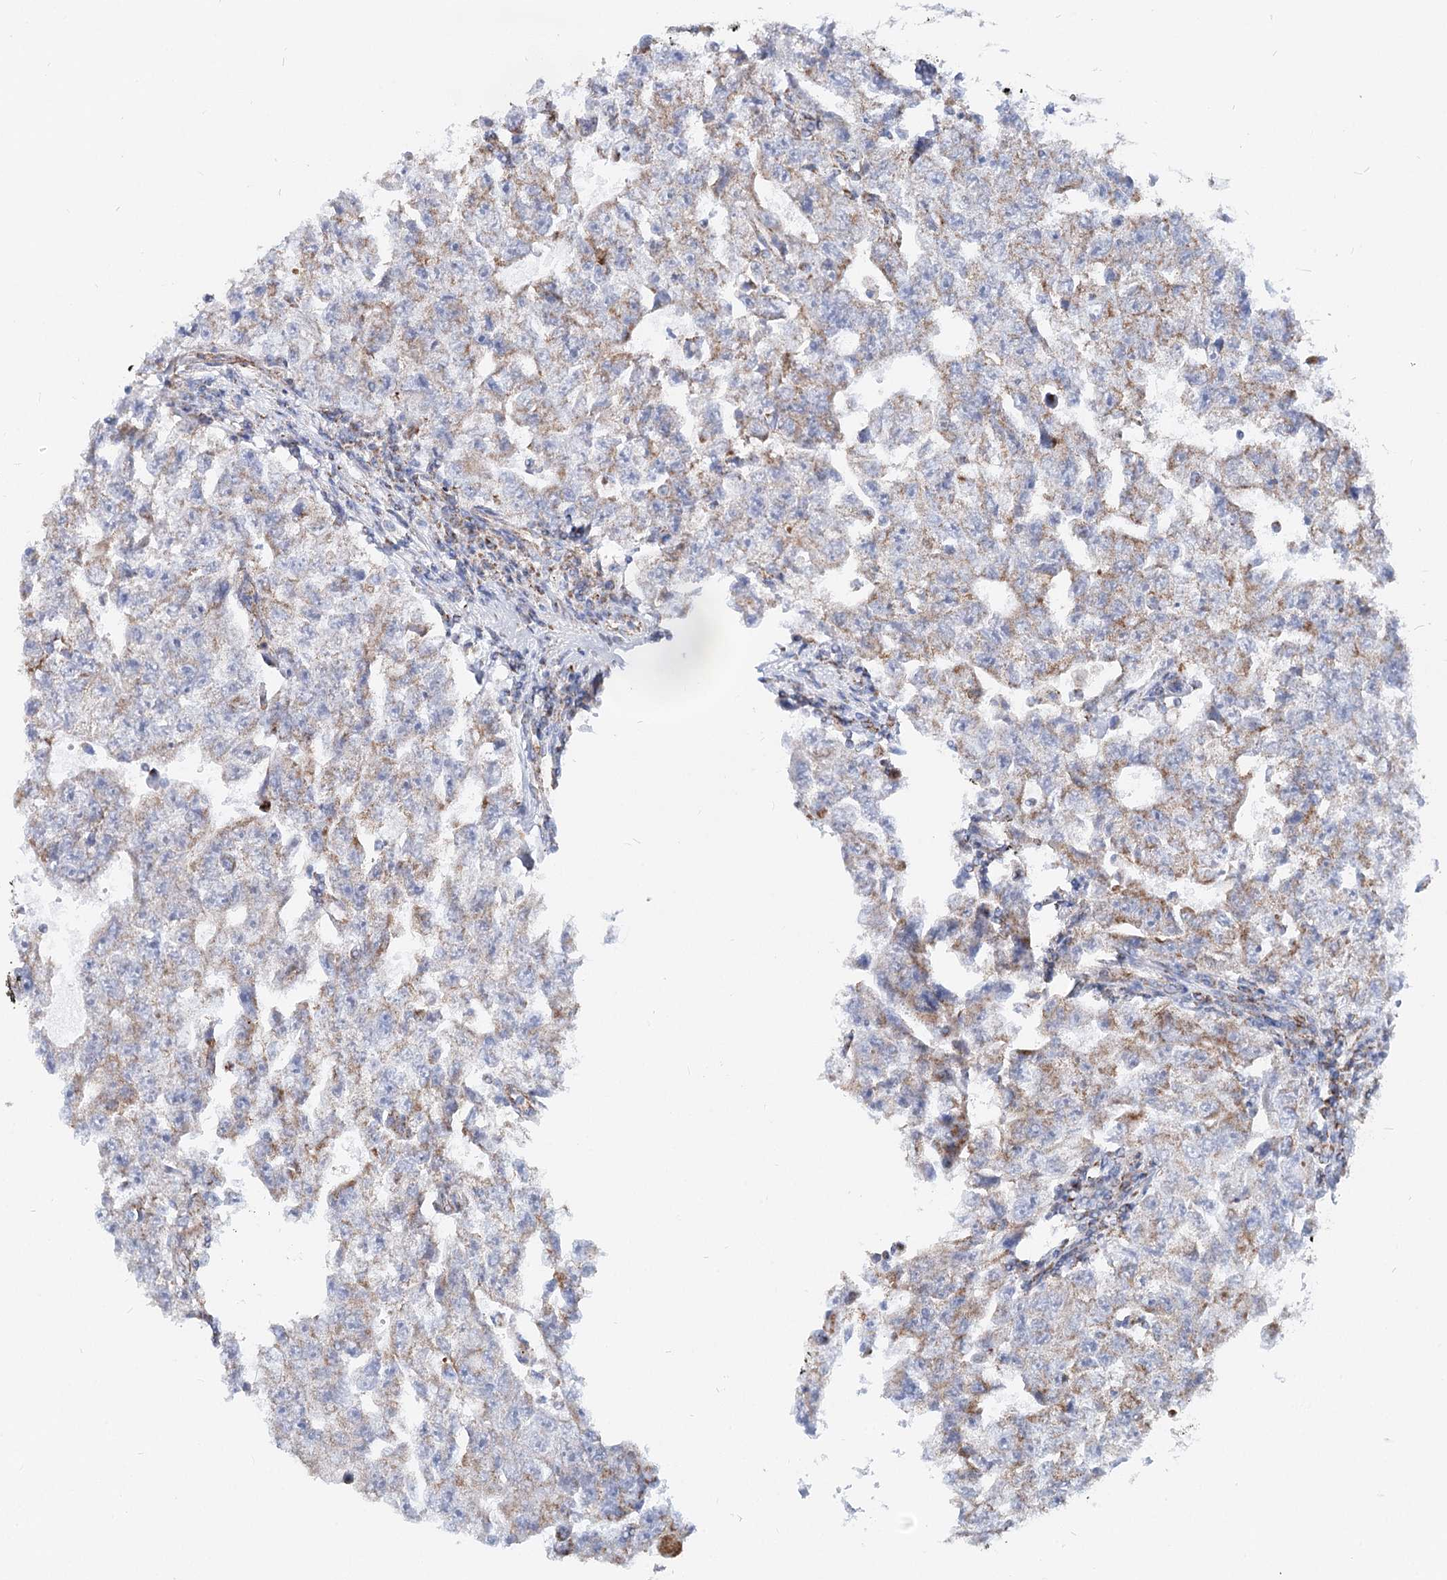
{"staining": {"intensity": "moderate", "quantity": "<25%", "location": "cytoplasmic/membranous"}, "tissue": "testis cancer", "cell_type": "Tumor cells", "image_type": "cancer", "snomed": [{"axis": "morphology", "description": "Carcinoma, Embryonal, NOS"}, {"axis": "topography", "description": "Testis"}], "caption": "A micrograph of testis cancer stained for a protein demonstrates moderate cytoplasmic/membranous brown staining in tumor cells.", "gene": "MCCC2", "patient": {"sex": "male", "age": 17}}